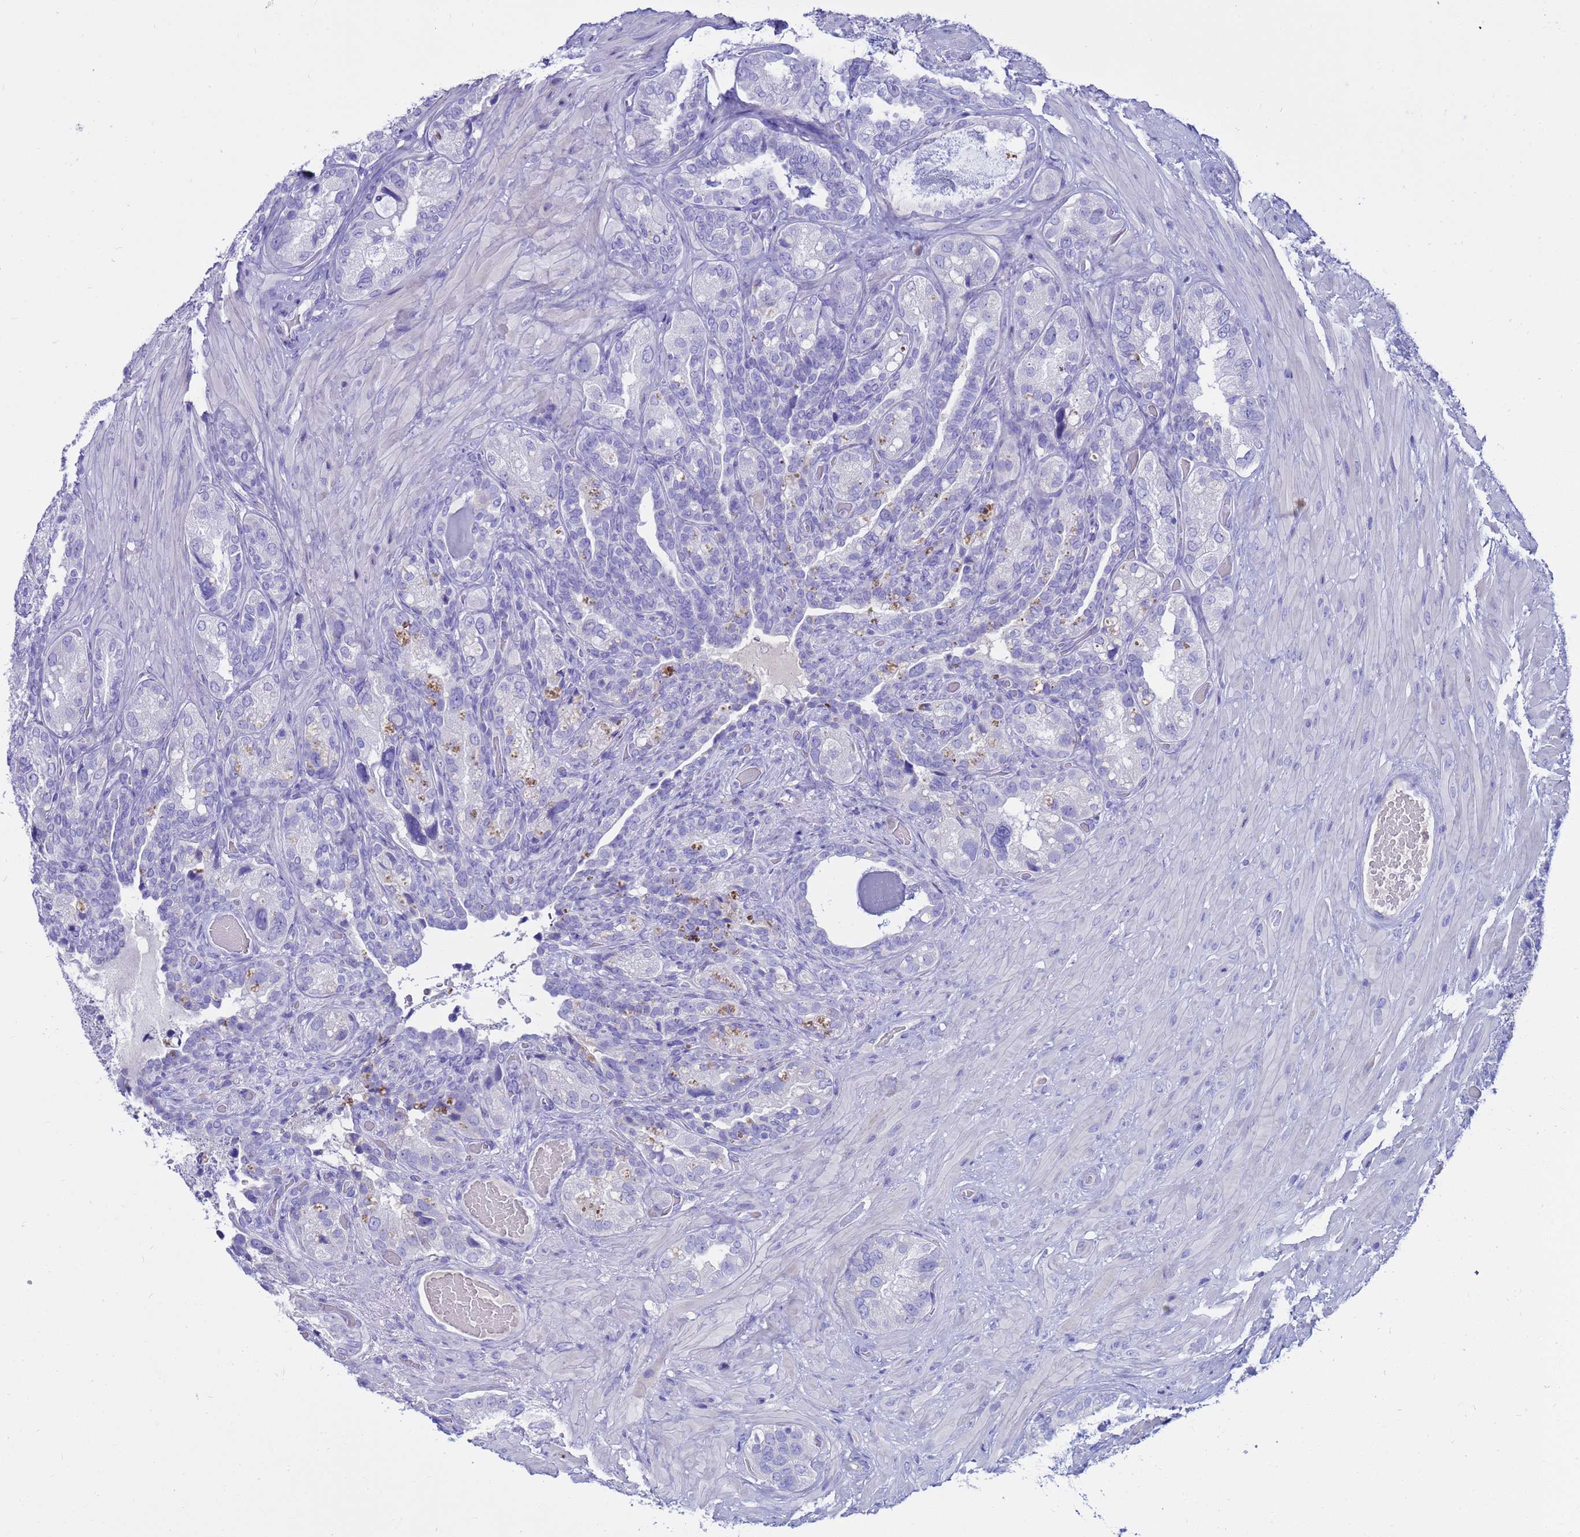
{"staining": {"intensity": "negative", "quantity": "none", "location": "none"}, "tissue": "seminal vesicle", "cell_type": "Glandular cells", "image_type": "normal", "snomed": [{"axis": "morphology", "description": "Normal tissue, NOS"}, {"axis": "topography", "description": "Seminal veicle"}, {"axis": "topography", "description": "Peripheral nerve tissue"}], "caption": "Immunohistochemistry (IHC) of unremarkable seminal vesicle reveals no staining in glandular cells. (Stains: DAB immunohistochemistry (IHC) with hematoxylin counter stain, Microscopy: brightfield microscopy at high magnification).", "gene": "SYCN", "patient": {"sex": "male", "age": 67}}